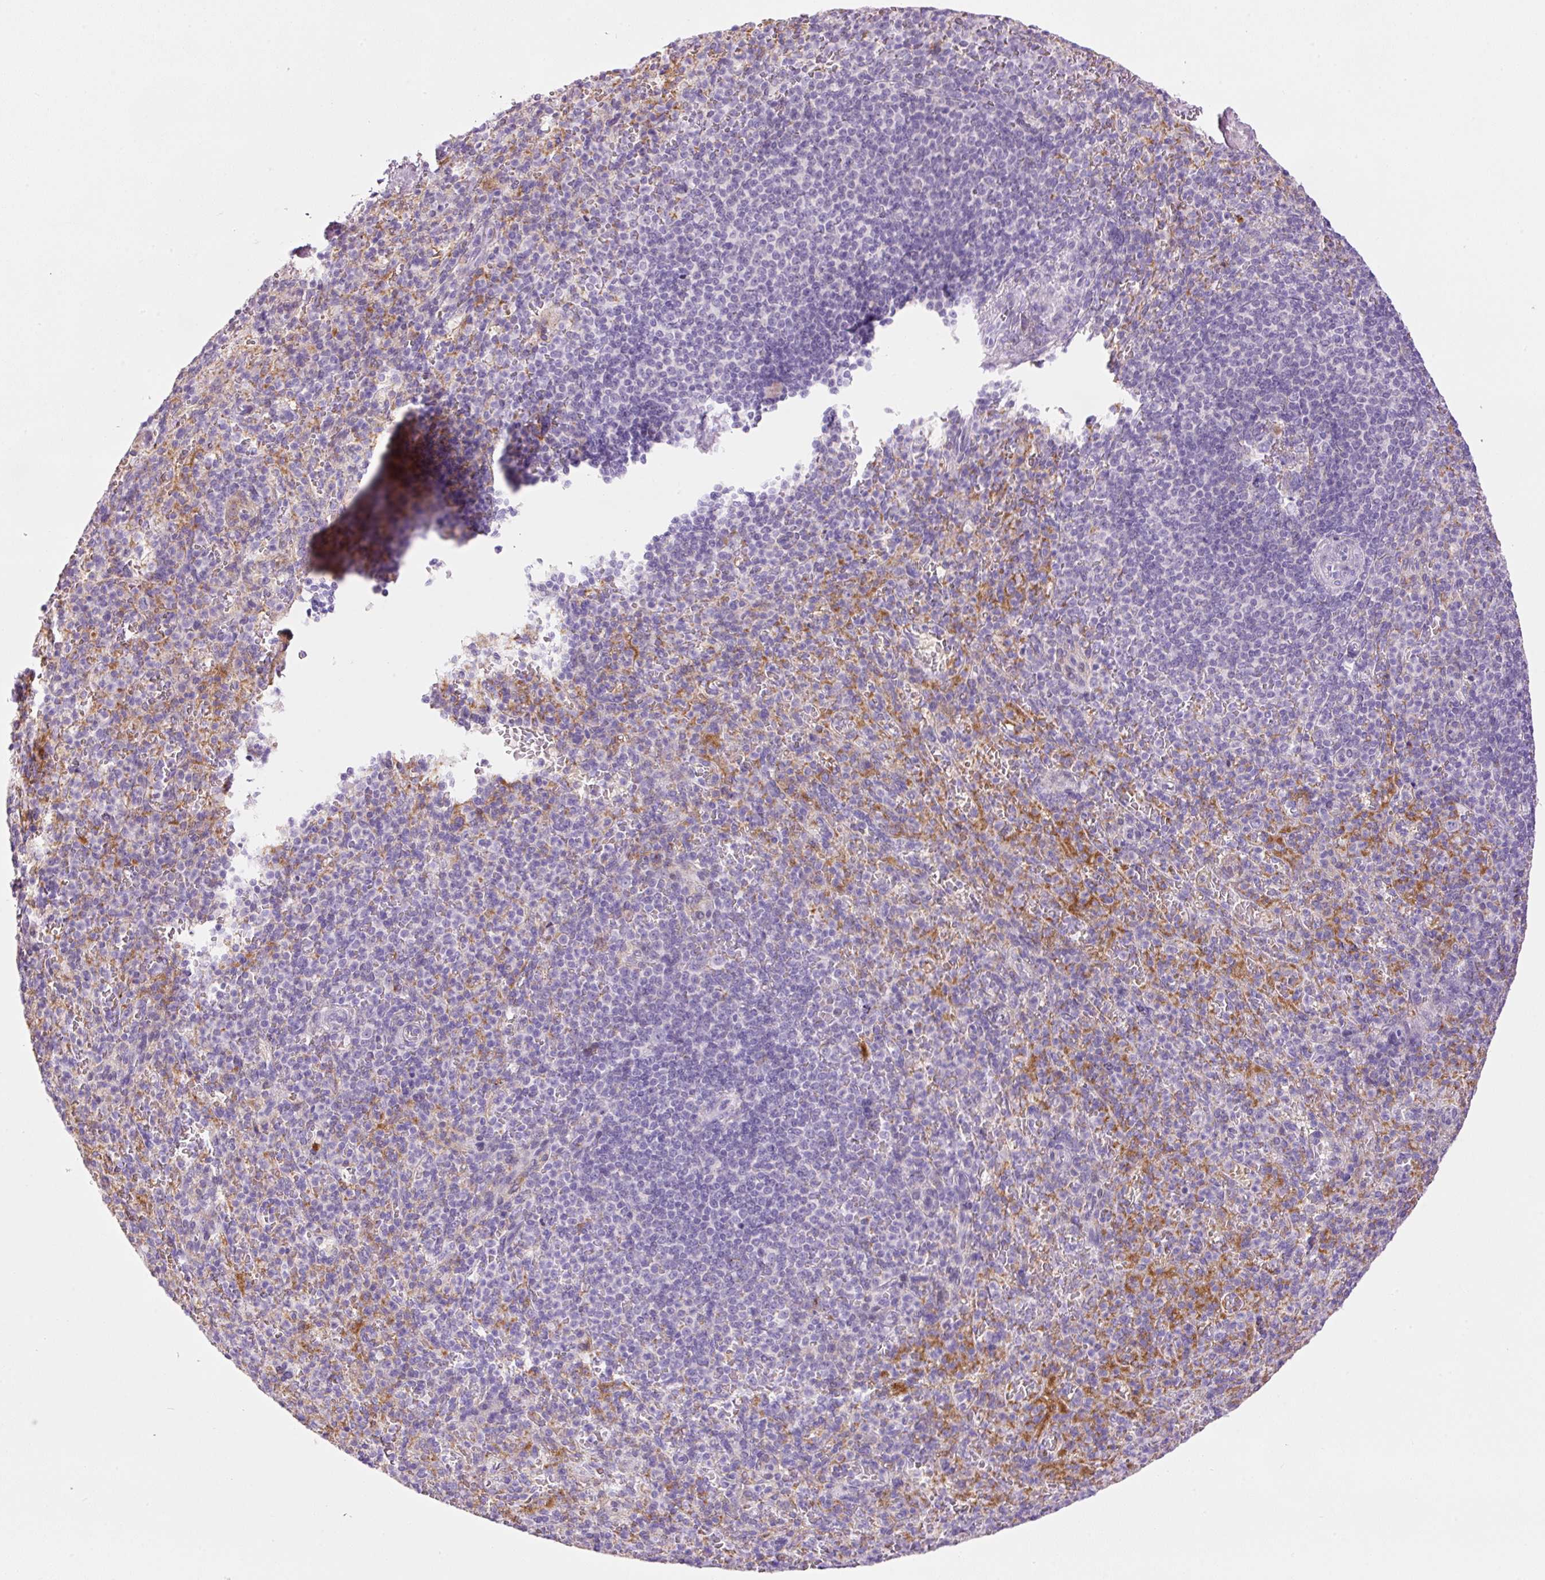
{"staining": {"intensity": "moderate", "quantity": "<25%", "location": "cytoplasmic/membranous"}, "tissue": "spleen", "cell_type": "Cells in red pulp", "image_type": "normal", "snomed": [{"axis": "morphology", "description": "Normal tissue, NOS"}, {"axis": "topography", "description": "Spleen"}], "caption": "This micrograph reveals immunohistochemistry (IHC) staining of normal spleen, with low moderate cytoplasmic/membranous positivity in approximately <25% of cells in red pulp.", "gene": "SRC", "patient": {"sex": "female", "age": 74}}